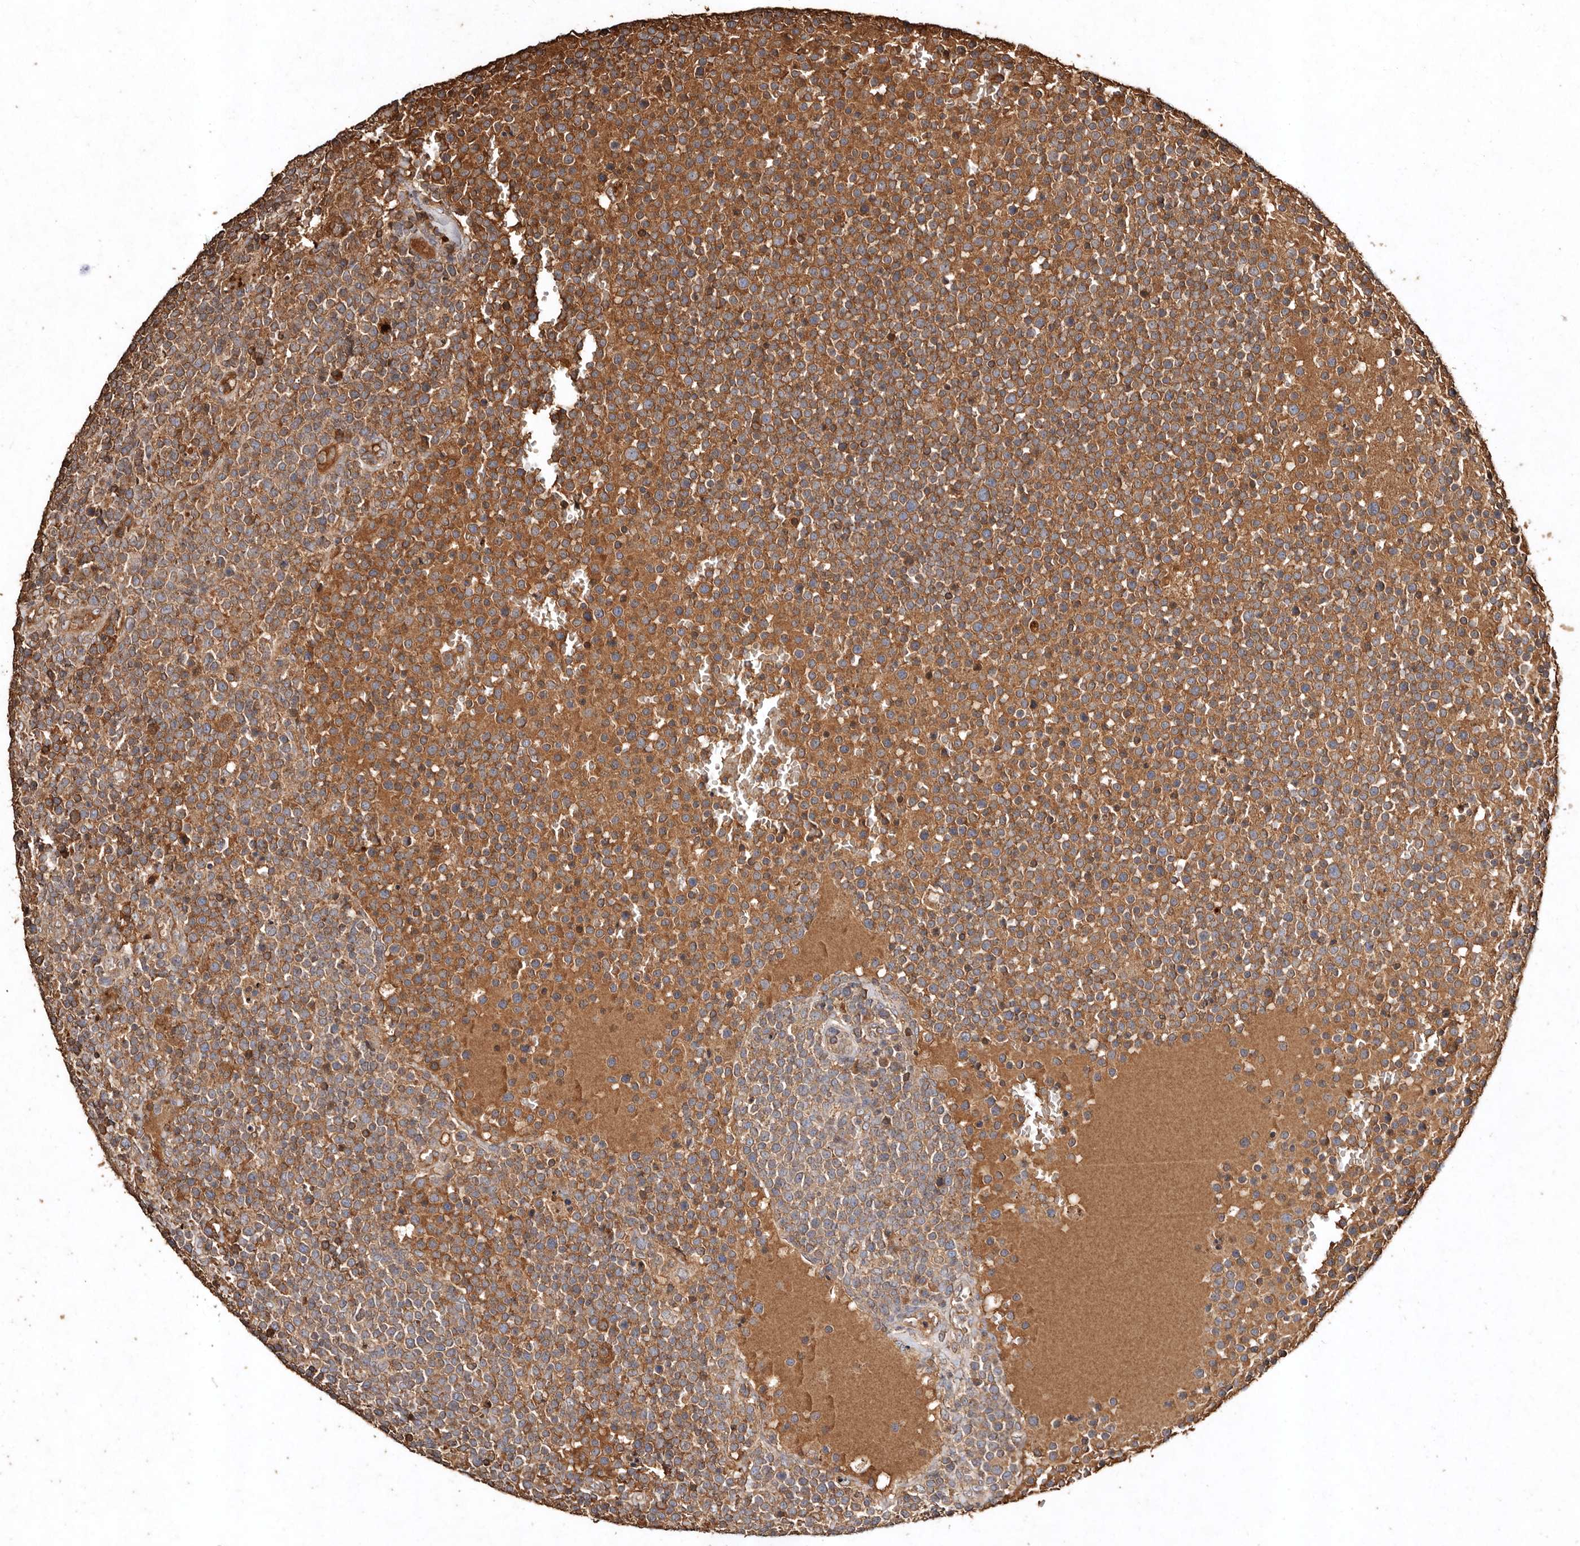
{"staining": {"intensity": "moderate", "quantity": ">75%", "location": "cytoplasmic/membranous"}, "tissue": "lymphoma", "cell_type": "Tumor cells", "image_type": "cancer", "snomed": [{"axis": "morphology", "description": "Malignant lymphoma, non-Hodgkin's type, High grade"}, {"axis": "topography", "description": "Lymph node"}], "caption": "Immunohistochemical staining of lymphoma exhibits medium levels of moderate cytoplasmic/membranous positivity in approximately >75% of tumor cells. (Brightfield microscopy of DAB IHC at high magnification).", "gene": "FARS2", "patient": {"sex": "male", "age": 61}}